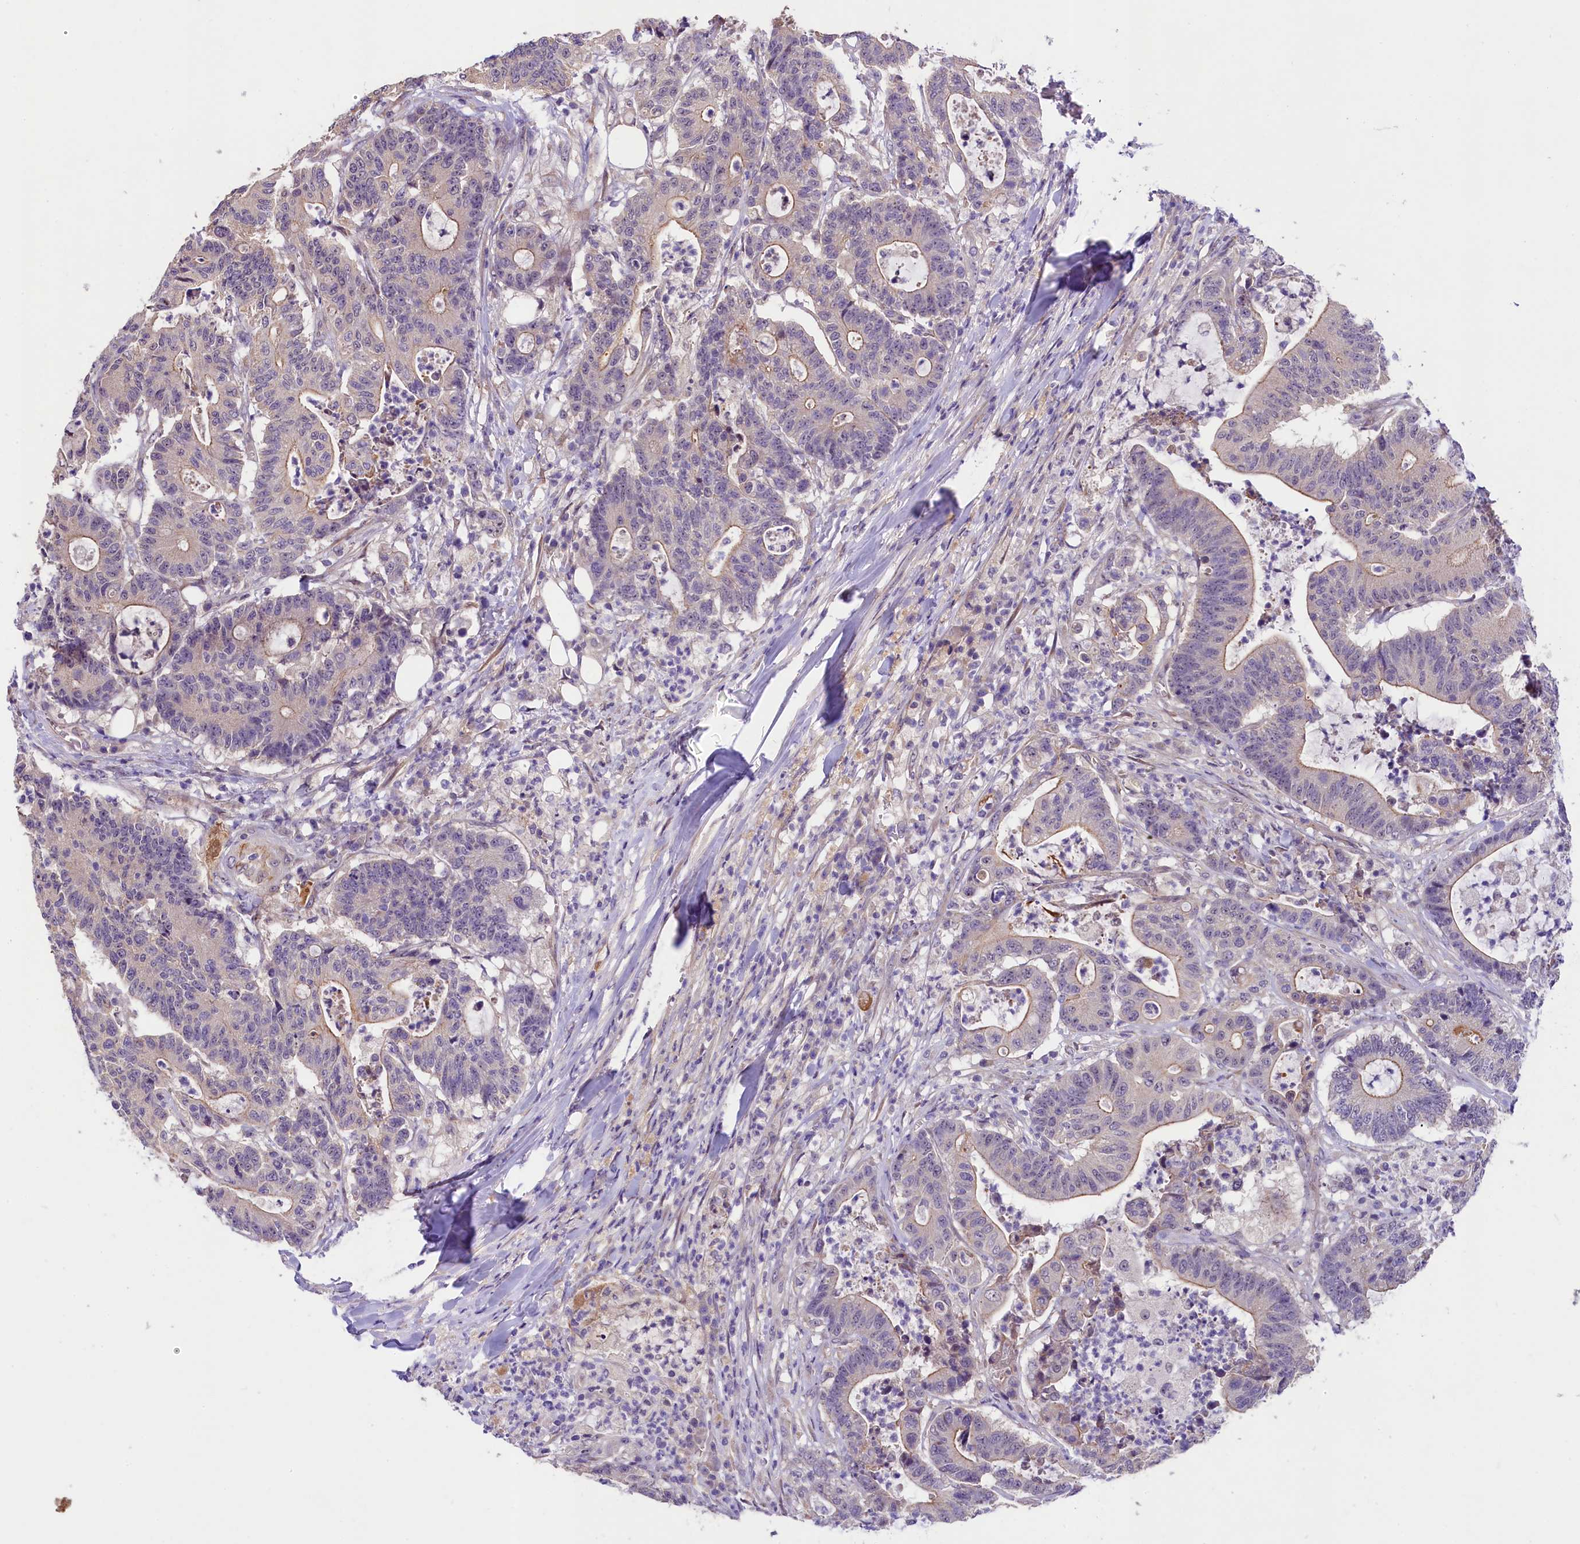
{"staining": {"intensity": "weak", "quantity": "<25%", "location": "cytoplasmic/membranous"}, "tissue": "colorectal cancer", "cell_type": "Tumor cells", "image_type": "cancer", "snomed": [{"axis": "morphology", "description": "Adenocarcinoma, NOS"}, {"axis": "topography", "description": "Colon"}], "caption": "Tumor cells are negative for brown protein staining in colorectal adenocarcinoma.", "gene": "UBXN6", "patient": {"sex": "female", "age": 84}}